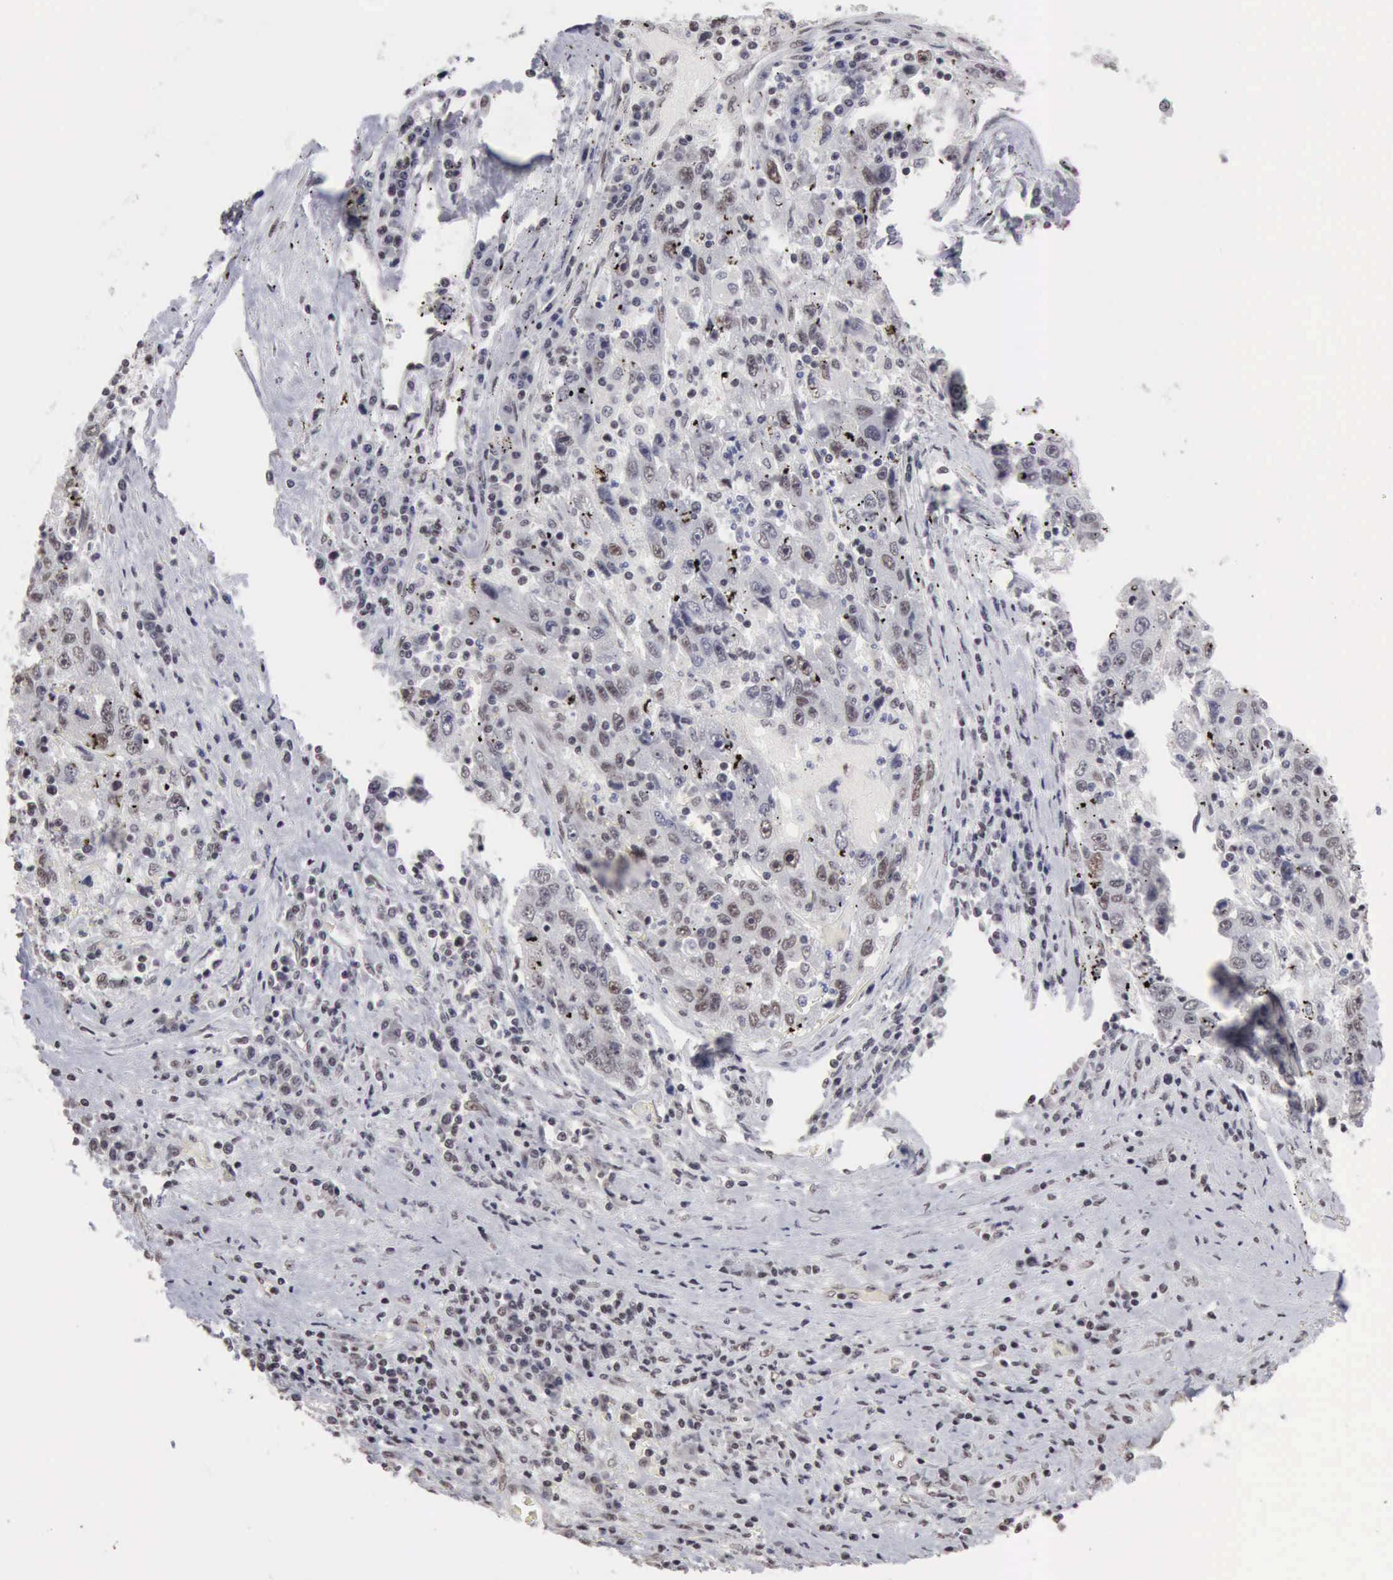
{"staining": {"intensity": "weak", "quantity": "25%-75%", "location": "nuclear"}, "tissue": "liver cancer", "cell_type": "Tumor cells", "image_type": "cancer", "snomed": [{"axis": "morphology", "description": "Carcinoma, Hepatocellular, NOS"}, {"axis": "topography", "description": "Liver"}], "caption": "This image demonstrates IHC staining of liver hepatocellular carcinoma, with low weak nuclear positivity in approximately 25%-75% of tumor cells.", "gene": "TAF1", "patient": {"sex": "male", "age": 49}}